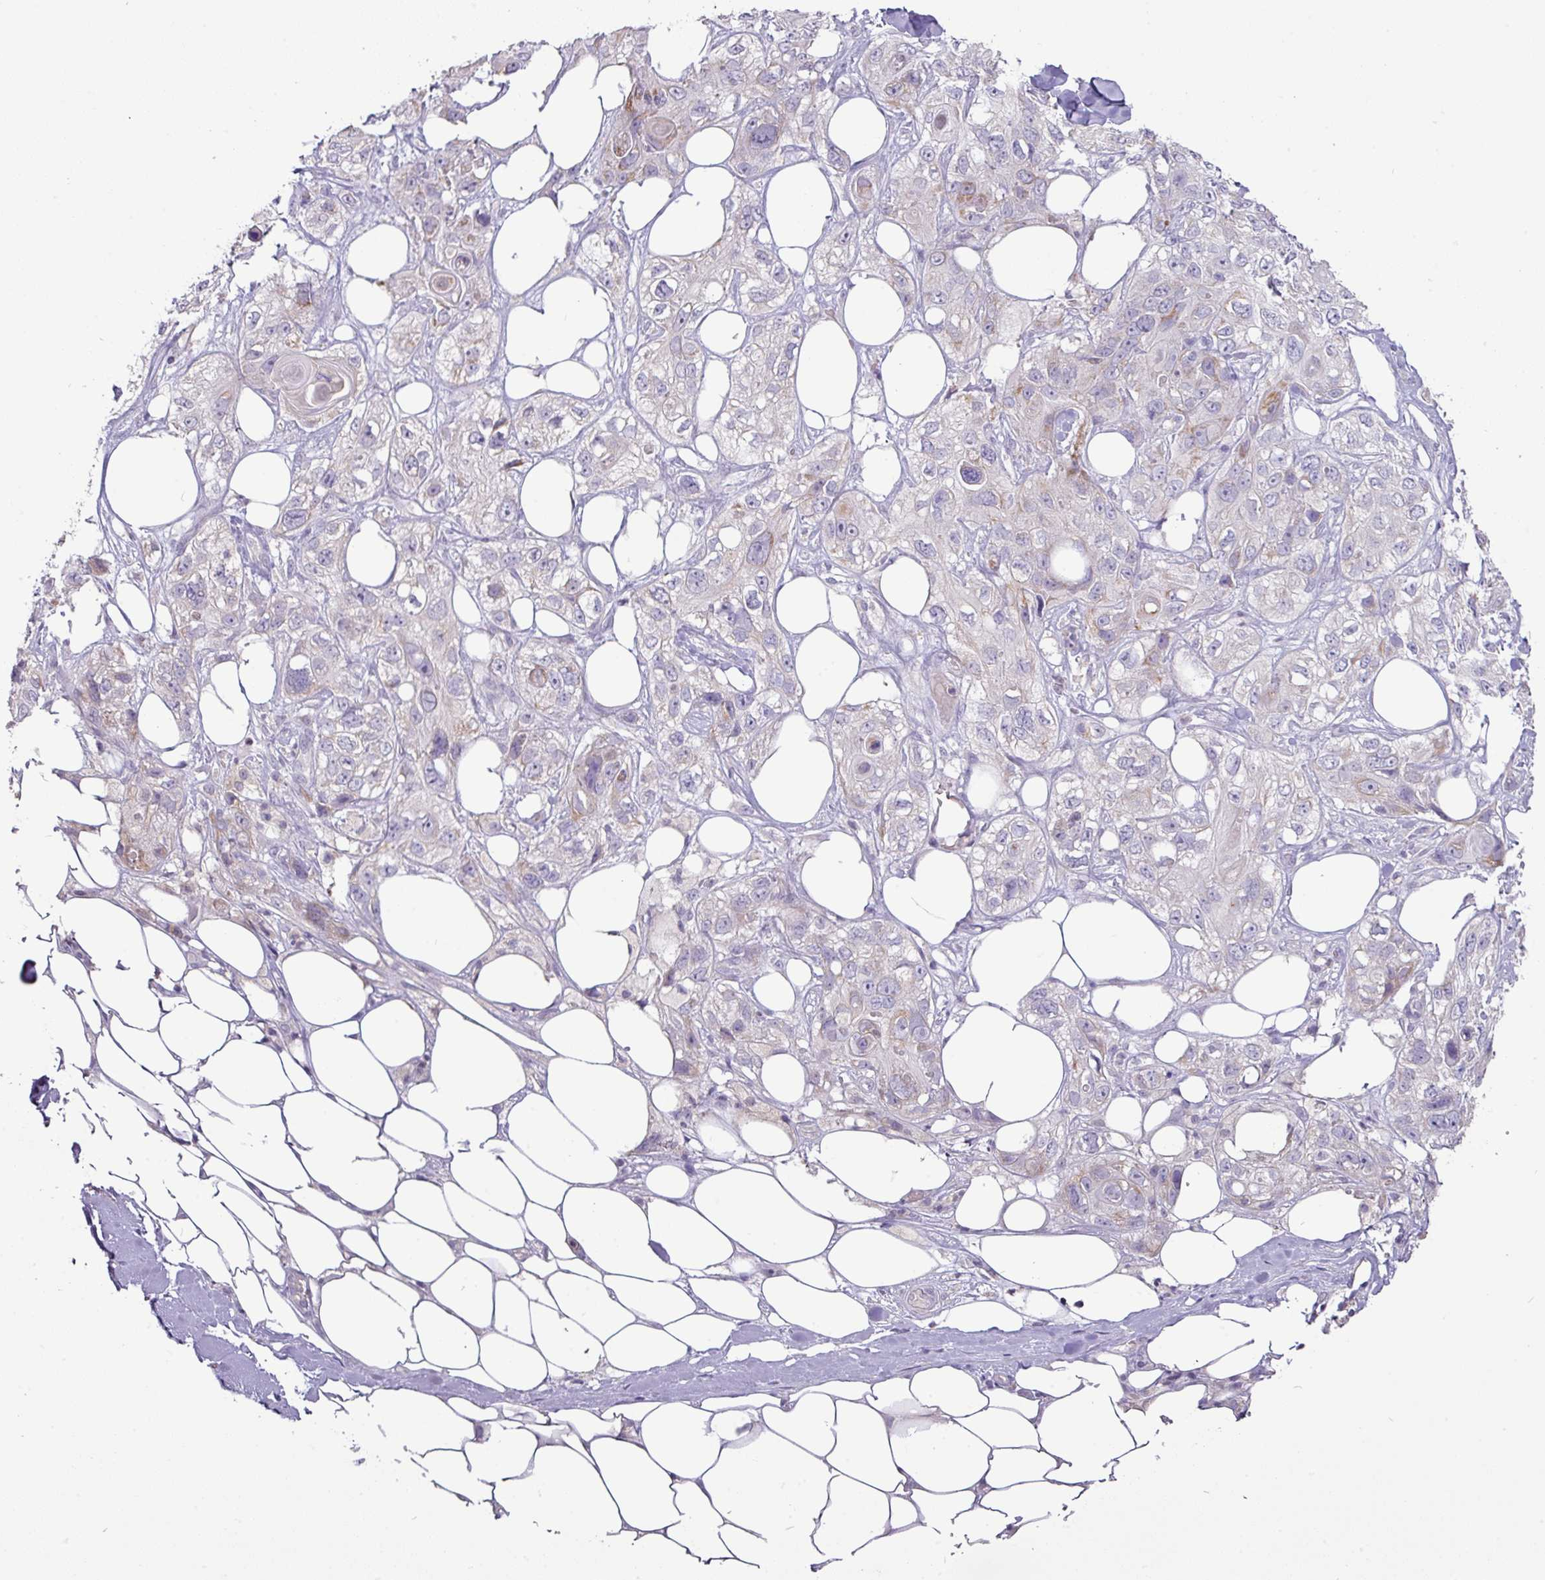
{"staining": {"intensity": "negative", "quantity": "none", "location": "none"}, "tissue": "skin cancer", "cell_type": "Tumor cells", "image_type": "cancer", "snomed": [{"axis": "morphology", "description": "Normal tissue, NOS"}, {"axis": "morphology", "description": "Squamous cell carcinoma, NOS"}, {"axis": "topography", "description": "Skin"}], "caption": "The IHC histopathology image has no significant staining in tumor cells of skin cancer (squamous cell carcinoma) tissue.", "gene": "TRAPPC1", "patient": {"sex": "male", "age": 72}}